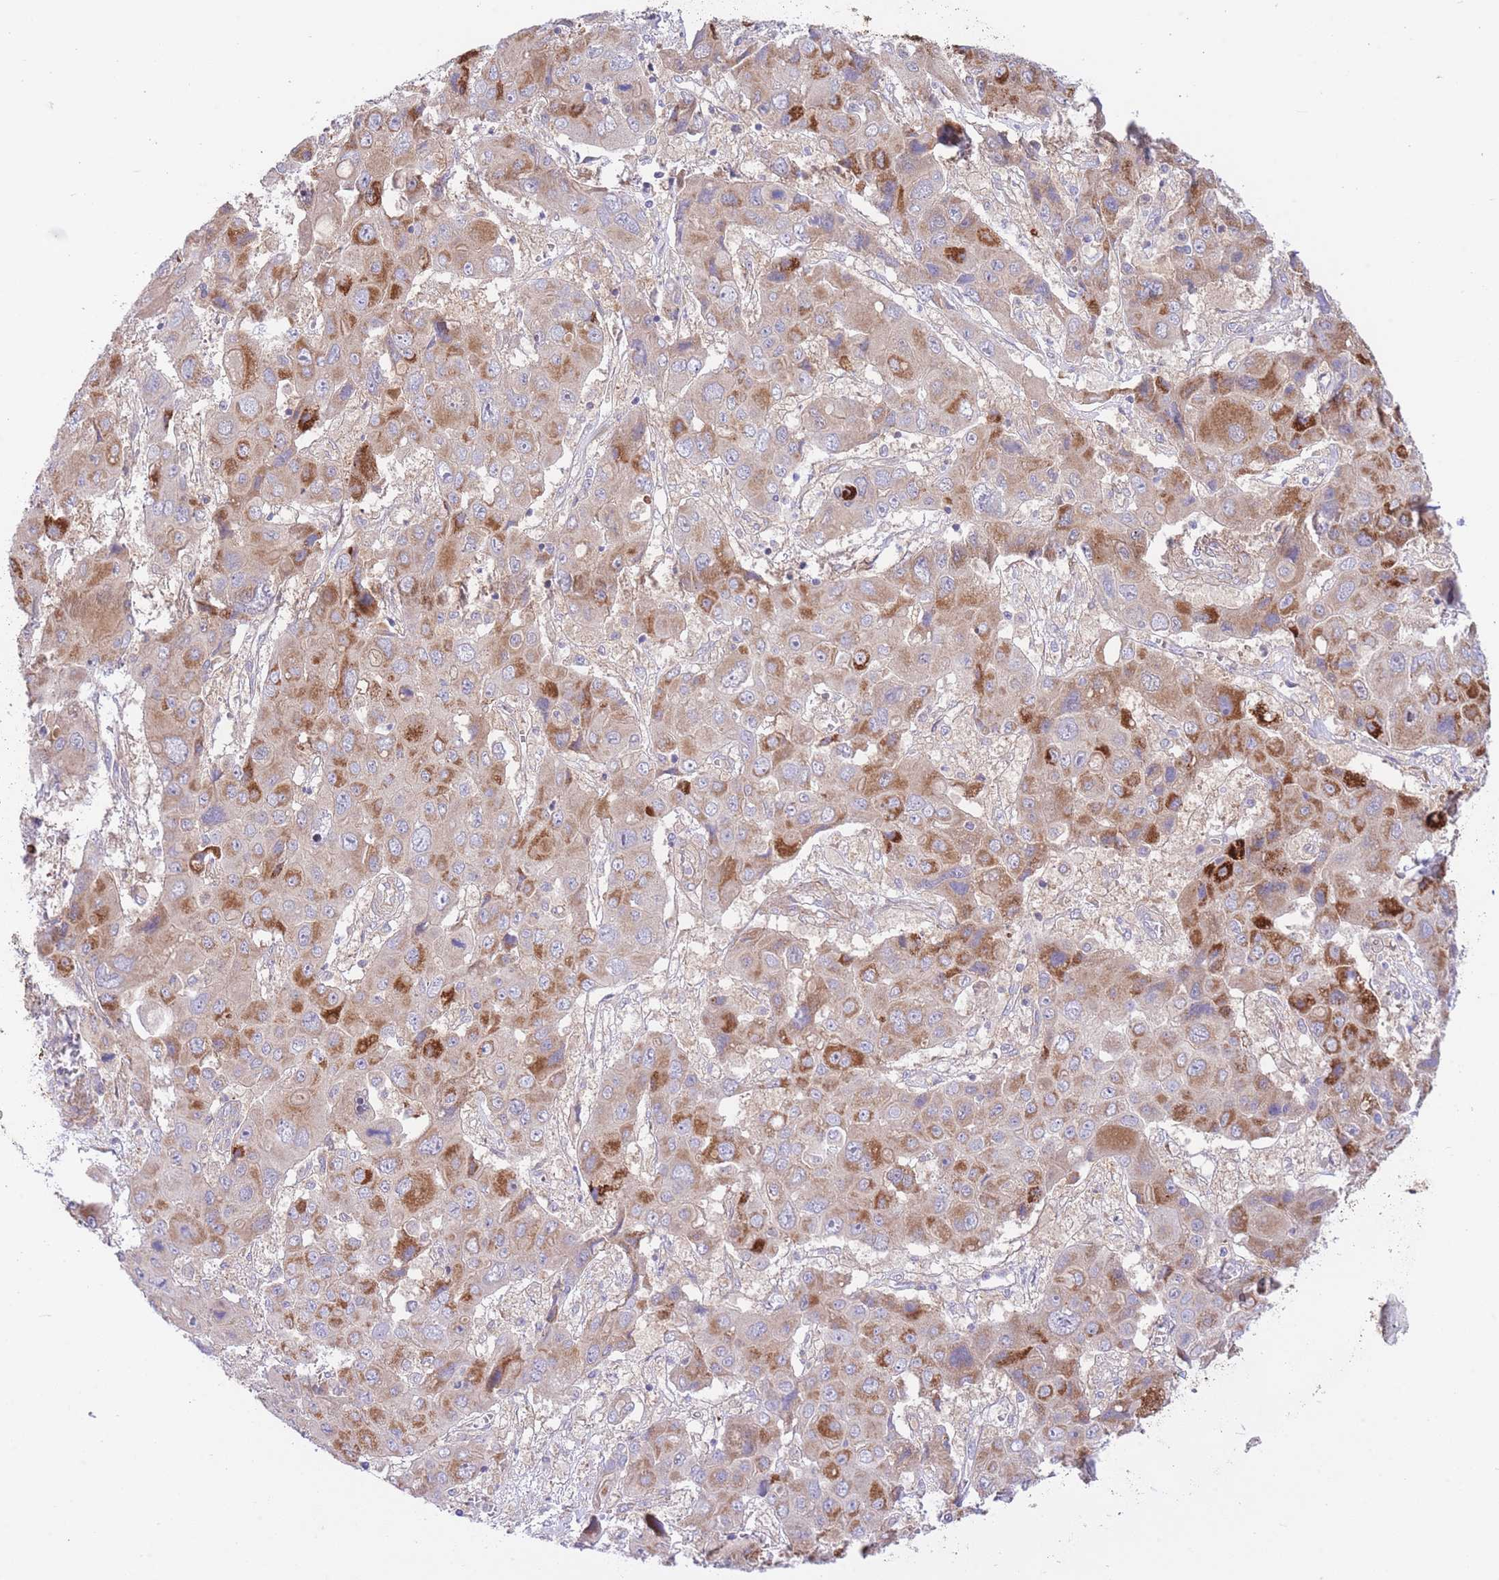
{"staining": {"intensity": "strong", "quantity": "<25%", "location": "cytoplasmic/membranous"}, "tissue": "liver cancer", "cell_type": "Tumor cells", "image_type": "cancer", "snomed": [{"axis": "morphology", "description": "Cholangiocarcinoma"}, {"axis": "topography", "description": "Liver"}], "caption": "About <25% of tumor cells in cholangiocarcinoma (liver) exhibit strong cytoplasmic/membranous protein expression as visualized by brown immunohistochemical staining.", "gene": "CHAC1", "patient": {"sex": "male", "age": 67}}